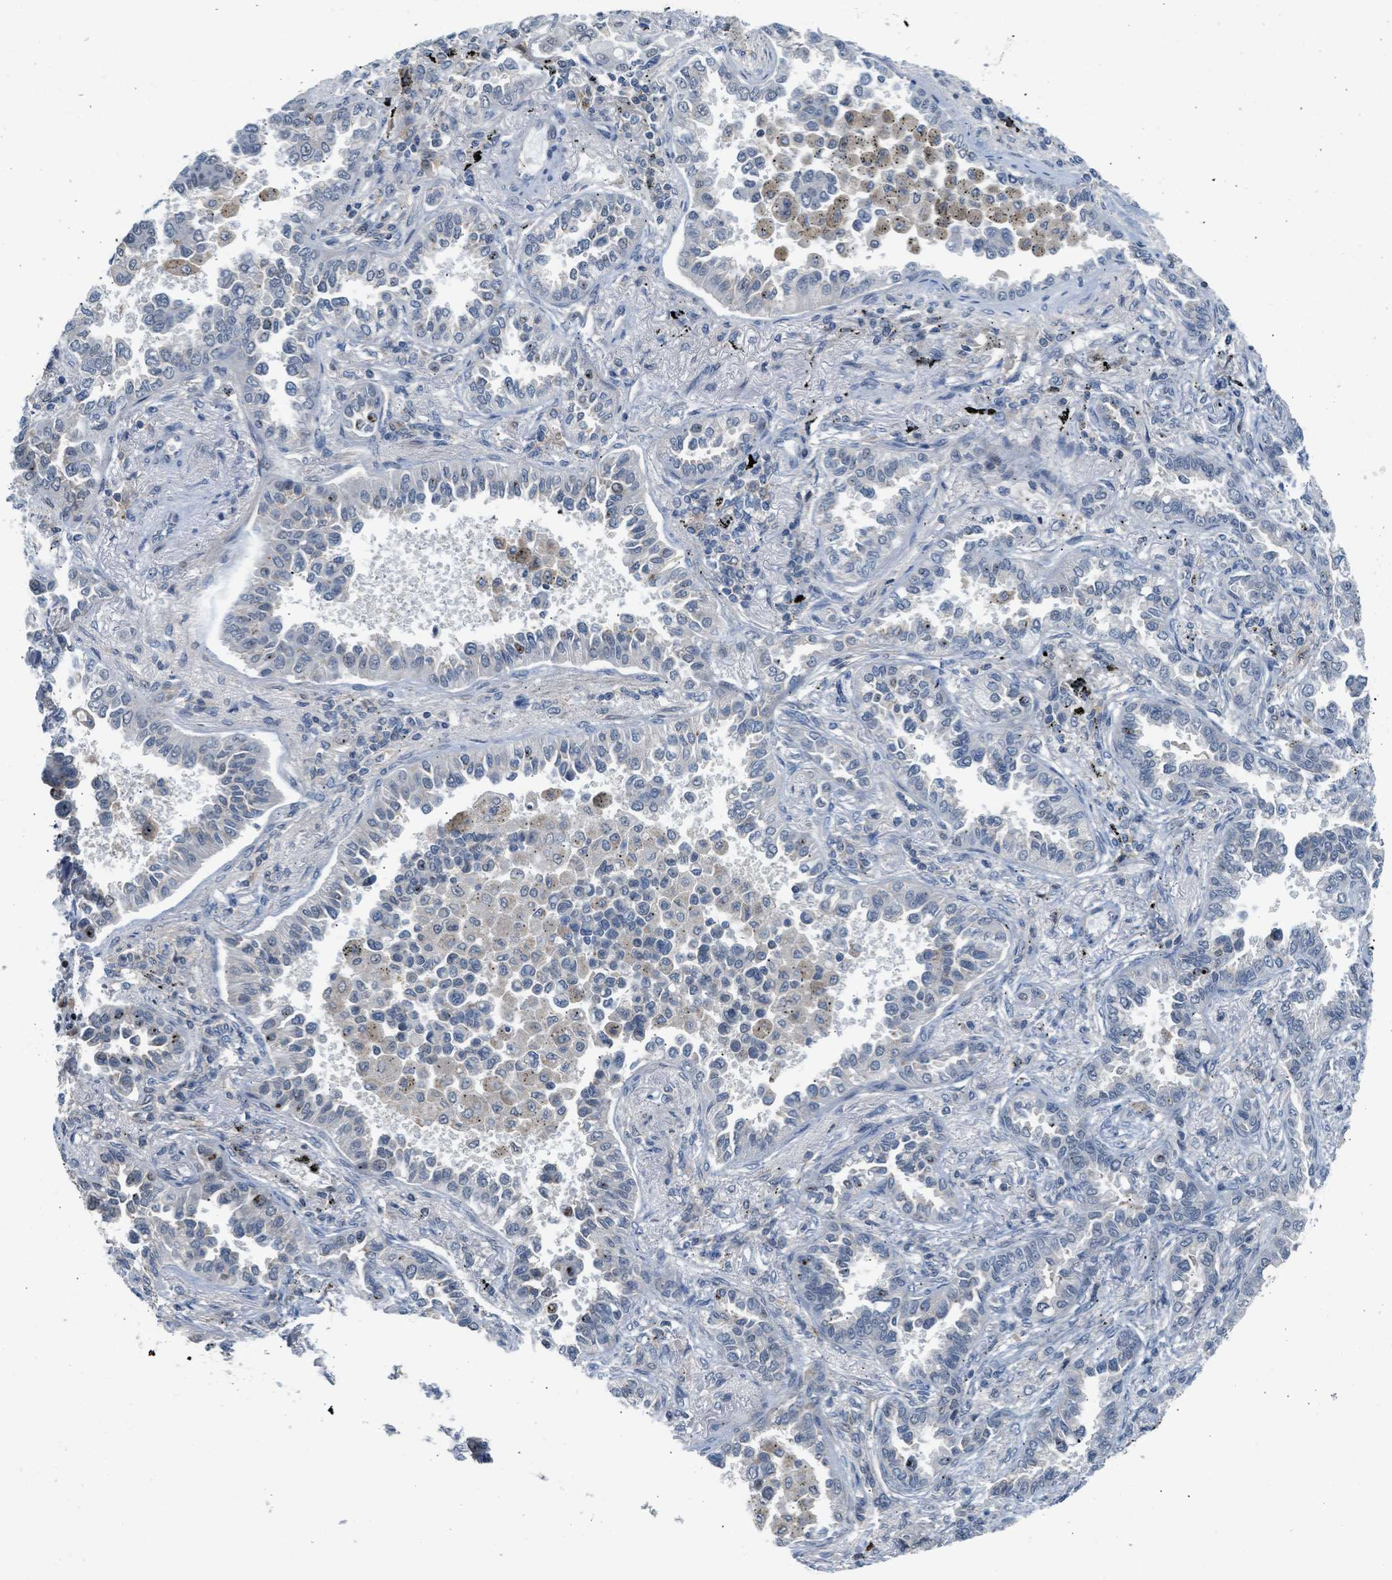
{"staining": {"intensity": "negative", "quantity": "none", "location": "none"}, "tissue": "lung cancer", "cell_type": "Tumor cells", "image_type": "cancer", "snomed": [{"axis": "morphology", "description": "Normal tissue, NOS"}, {"axis": "morphology", "description": "Adenocarcinoma, NOS"}, {"axis": "topography", "description": "Lung"}], "caption": "Histopathology image shows no significant protein staining in tumor cells of adenocarcinoma (lung).", "gene": "TTBK2", "patient": {"sex": "male", "age": 59}}